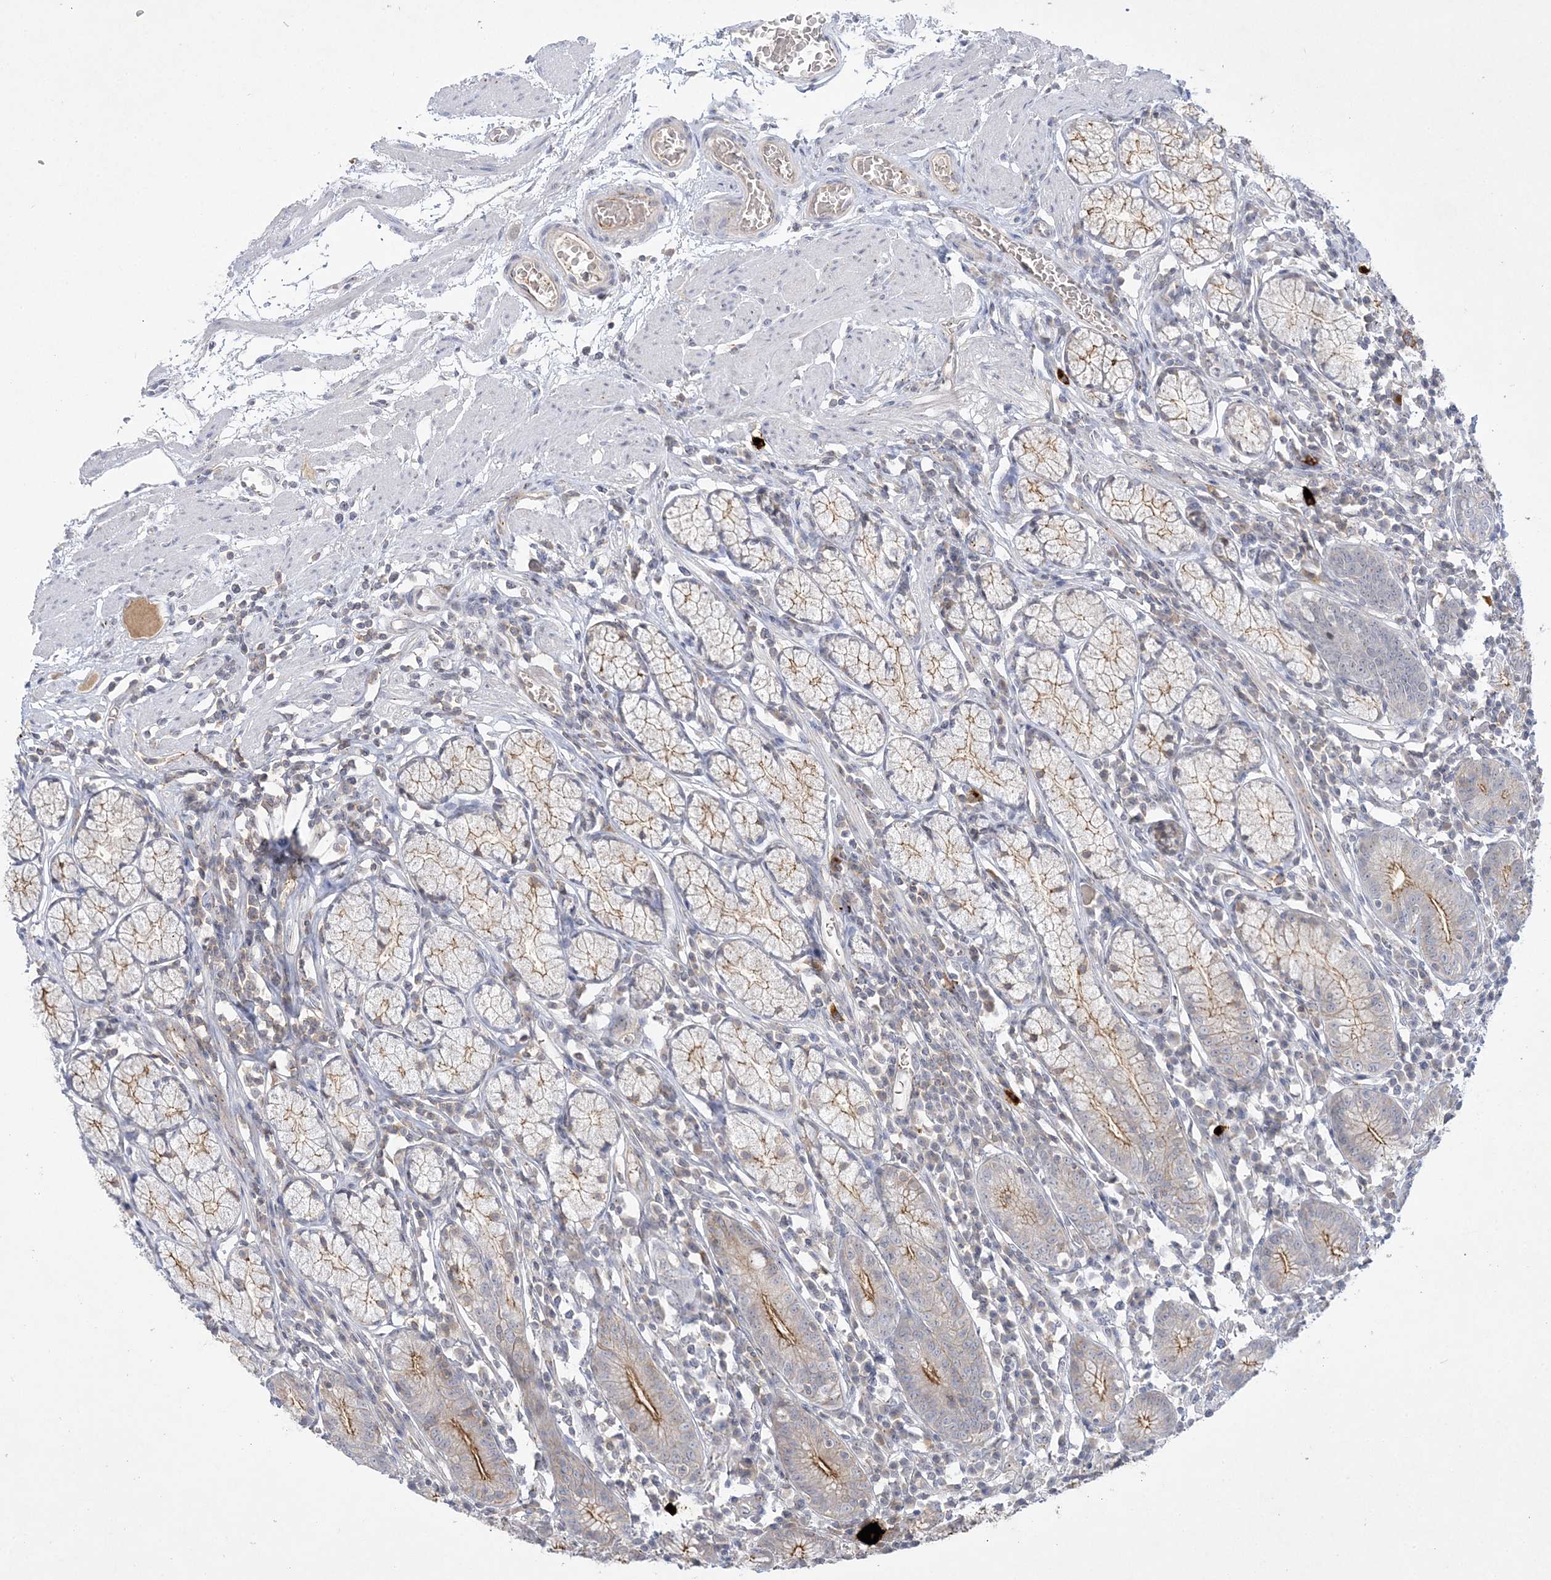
{"staining": {"intensity": "moderate", "quantity": "25%-75%", "location": "cytoplasmic/membranous"}, "tissue": "stomach", "cell_type": "Glandular cells", "image_type": "normal", "snomed": [{"axis": "morphology", "description": "Normal tissue, NOS"}, {"axis": "topography", "description": "Stomach"}], "caption": "The micrograph exhibits immunohistochemical staining of benign stomach. There is moderate cytoplasmic/membranous positivity is present in about 25%-75% of glandular cells.", "gene": "ADAMTS12", "patient": {"sex": "male", "age": 55}}